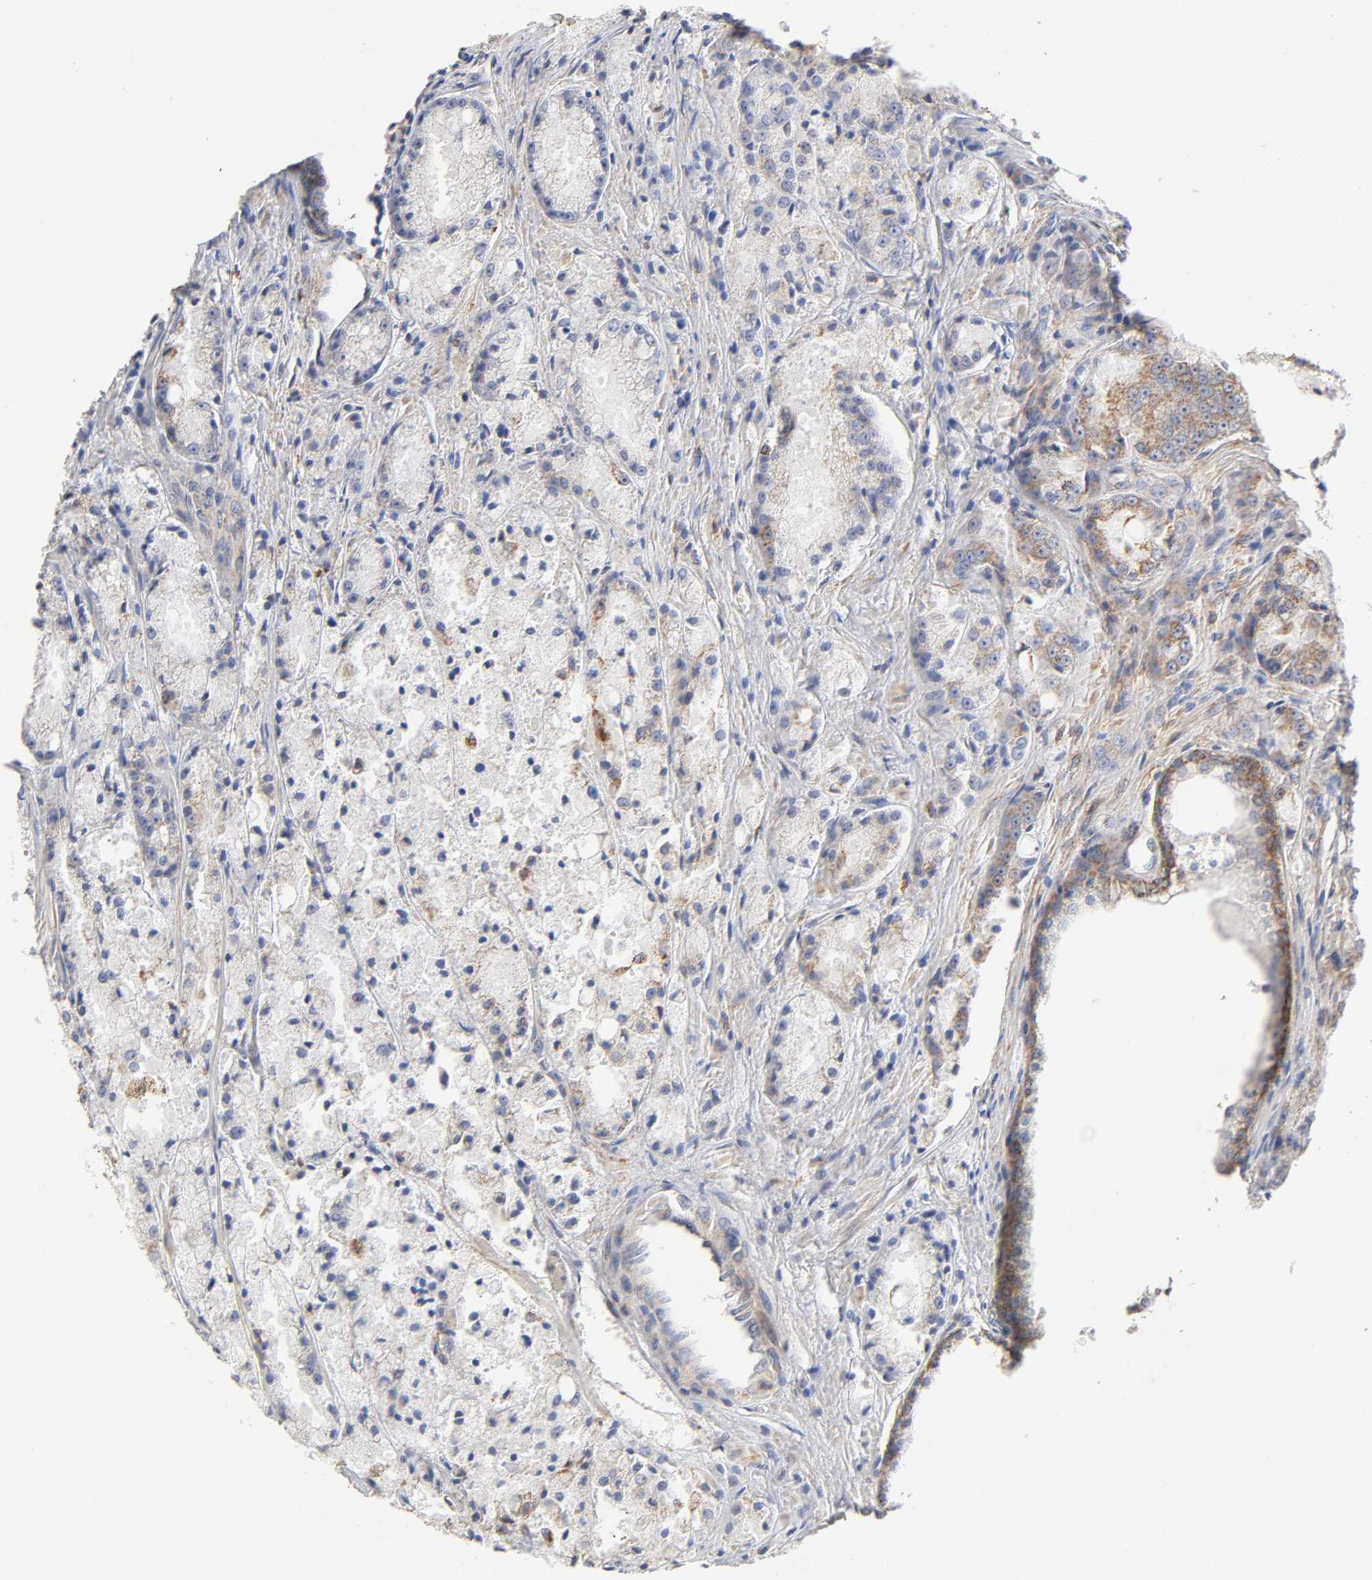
{"staining": {"intensity": "moderate", "quantity": "25%-75%", "location": "cytoplasmic/membranous"}, "tissue": "prostate cancer", "cell_type": "Tumor cells", "image_type": "cancer", "snomed": [{"axis": "morphology", "description": "Adenocarcinoma, Low grade"}, {"axis": "topography", "description": "Prostate"}], "caption": "A histopathology image showing moderate cytoplasmic/membranous expression in approximately 25%-75% of tumor cells in prostate cancer (low-grade adenocarcinoma), as visualized by brown immunohistochemical staining.", "gene": "ISG15", "patient": {"sex": "male", "age": 64}}